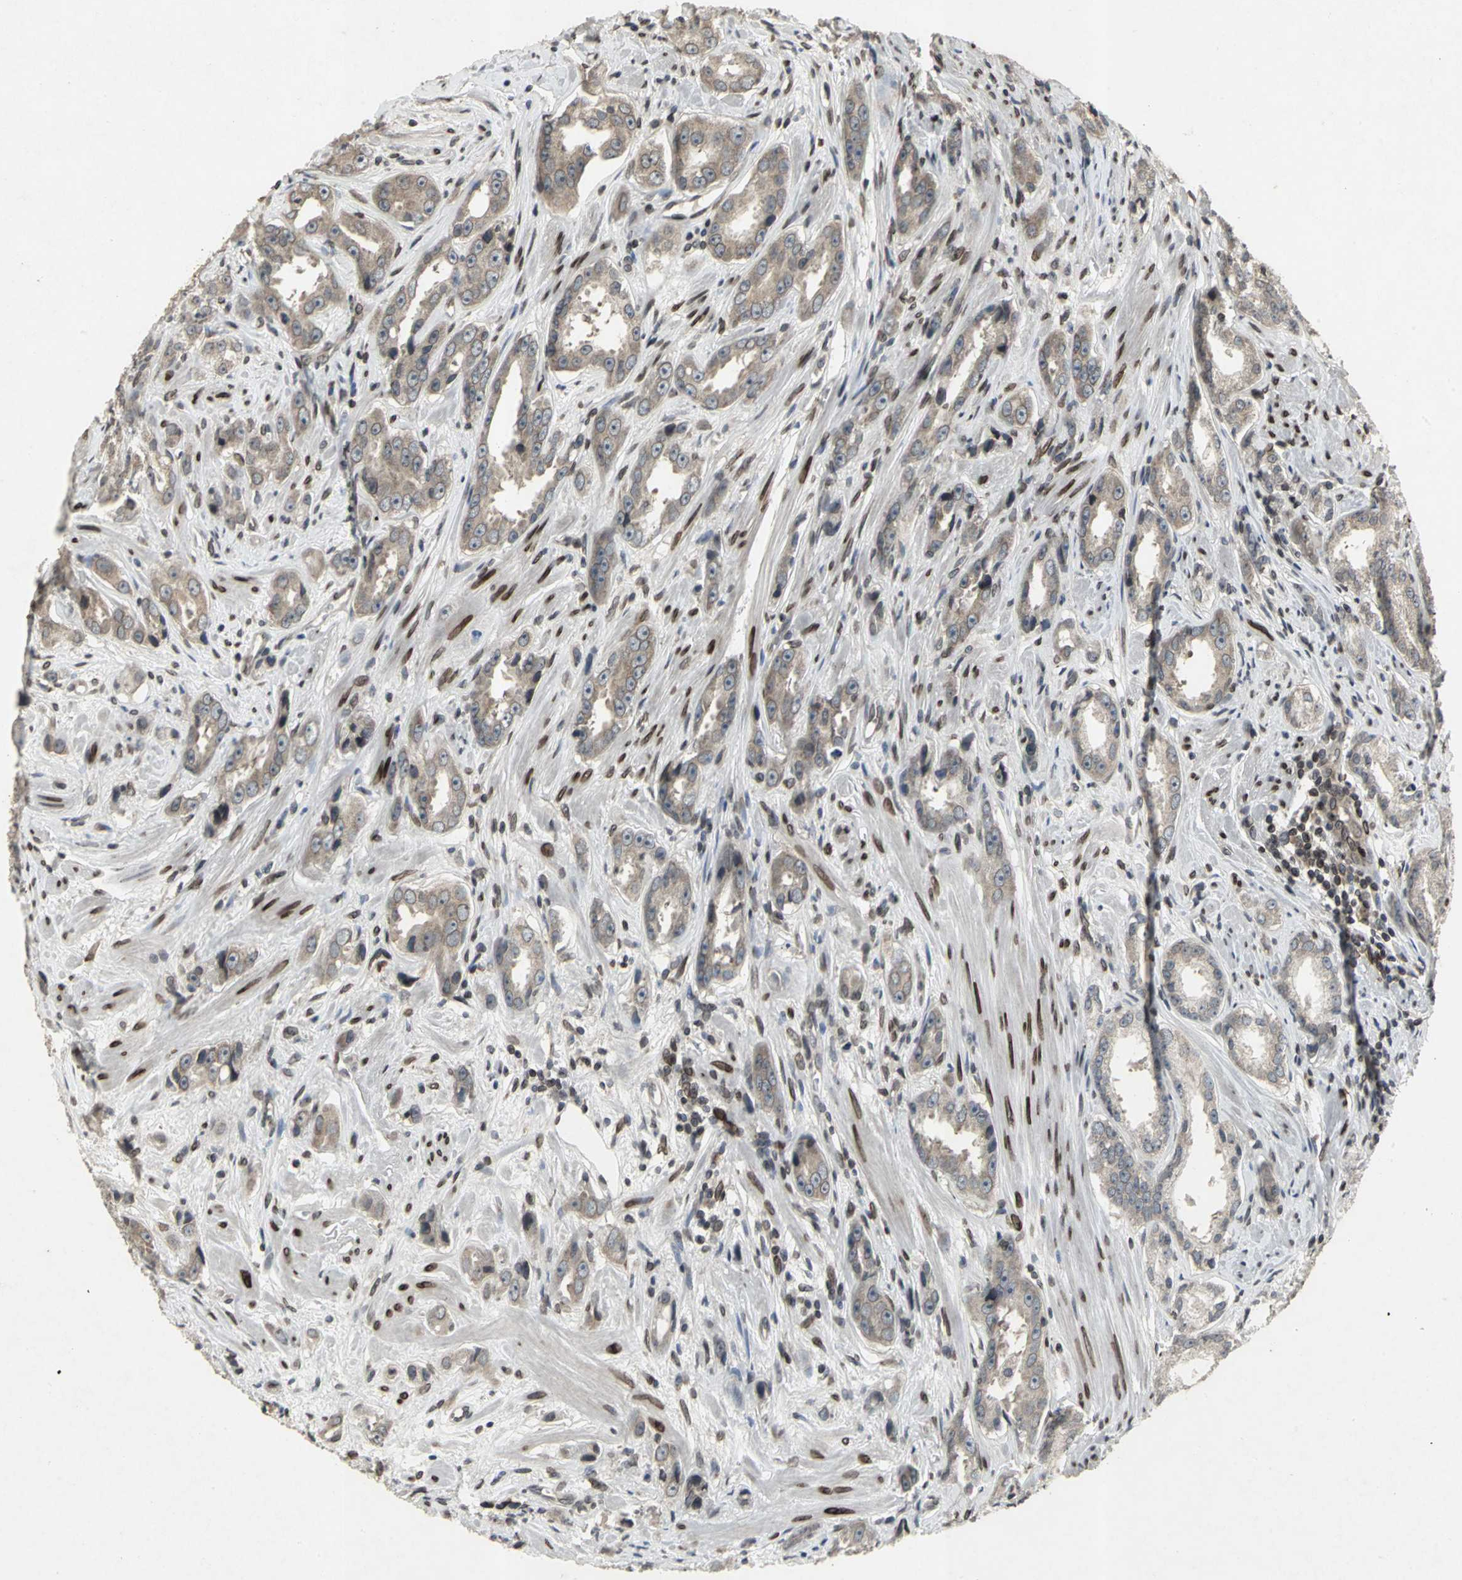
{"staining": {"intensity": "weak", "quantity": ">75%", "location": "cytoplasmic/membranous"}, "tissue": "prostate cancer", "cell_type": "Tumor cells", "image_type": "cancer", "snomed": [{"axis": "morphology", "description": "Adenocarcinoma, Medium grade"}, {"axis": "topography", "description": "Prostate"}], "caption": "Protein expression analysis of prostate cancer shows weak cytoplasmic/membranous expression in about >75% of tumor cells. (brown staining indicates protein expression, while blue staining denotes nuclei).", "gene": "SH2B3", "patient": {"sex": "male", "age": 53}}